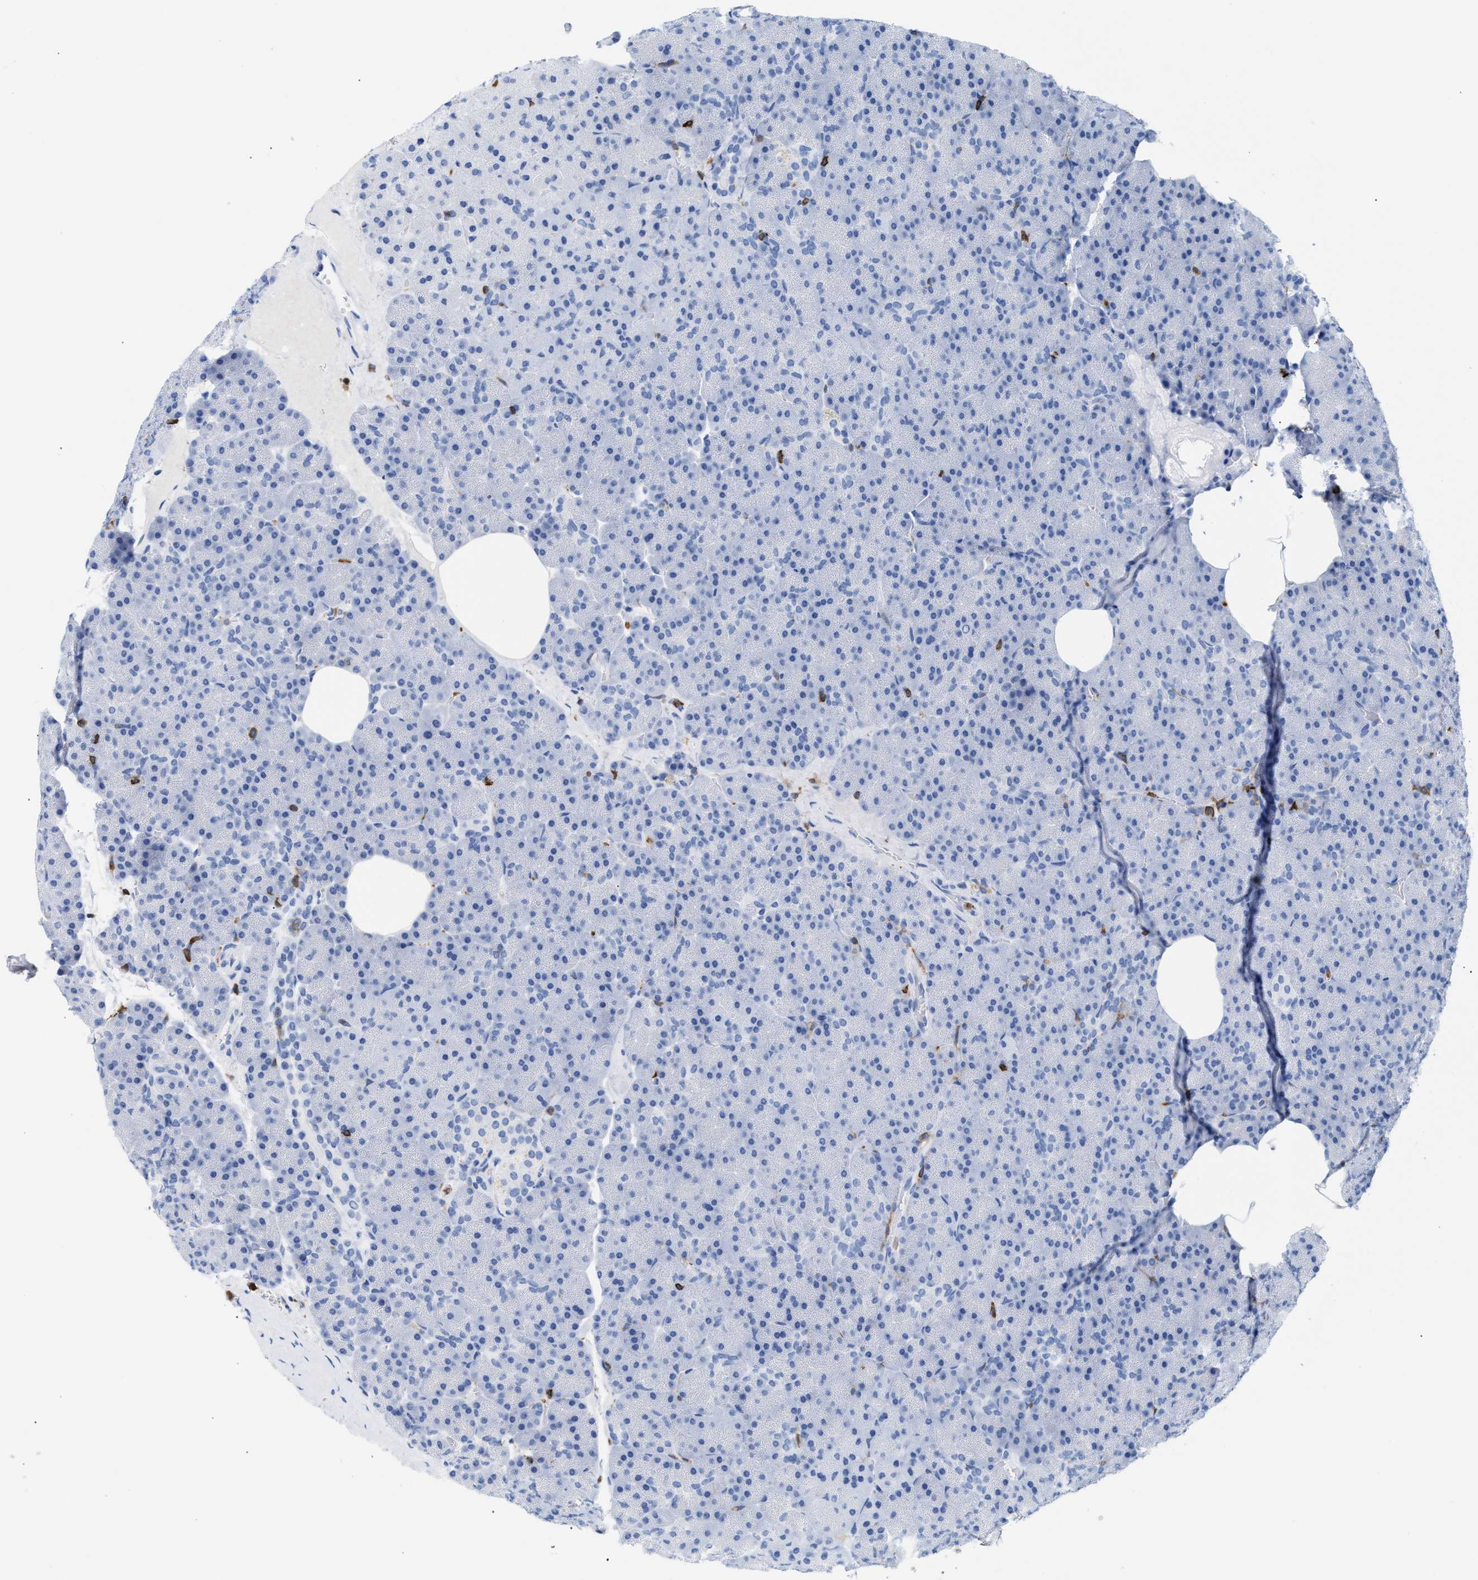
{"staining": {"intensity": "negative", "quantity": "none", "location": "none"}, "tissue": "pancreas", "cell_type": "Exocrine glandular cells", "image_type": "normal", "snomed": [{"axis": "morphology", "description": "Normal tissue, NOS"}, {"axis": "morphology", "description": "Carcinoid, malignant, NOS"}, {"axis": "topography", "description": "Pancreas"}], "caption": "An IHC photomicrograph of normal pancreas is shown. There is no staining in exocrine glandular cells of pancreas. Brightfield microscopy of IHC stained with DAB (3,3'-diaminobenzidine) (brown) and hematoxylin (blue), captured at high magnification.", "gene": "LCP1", "patient": {"sex": "female", "age": 35}}